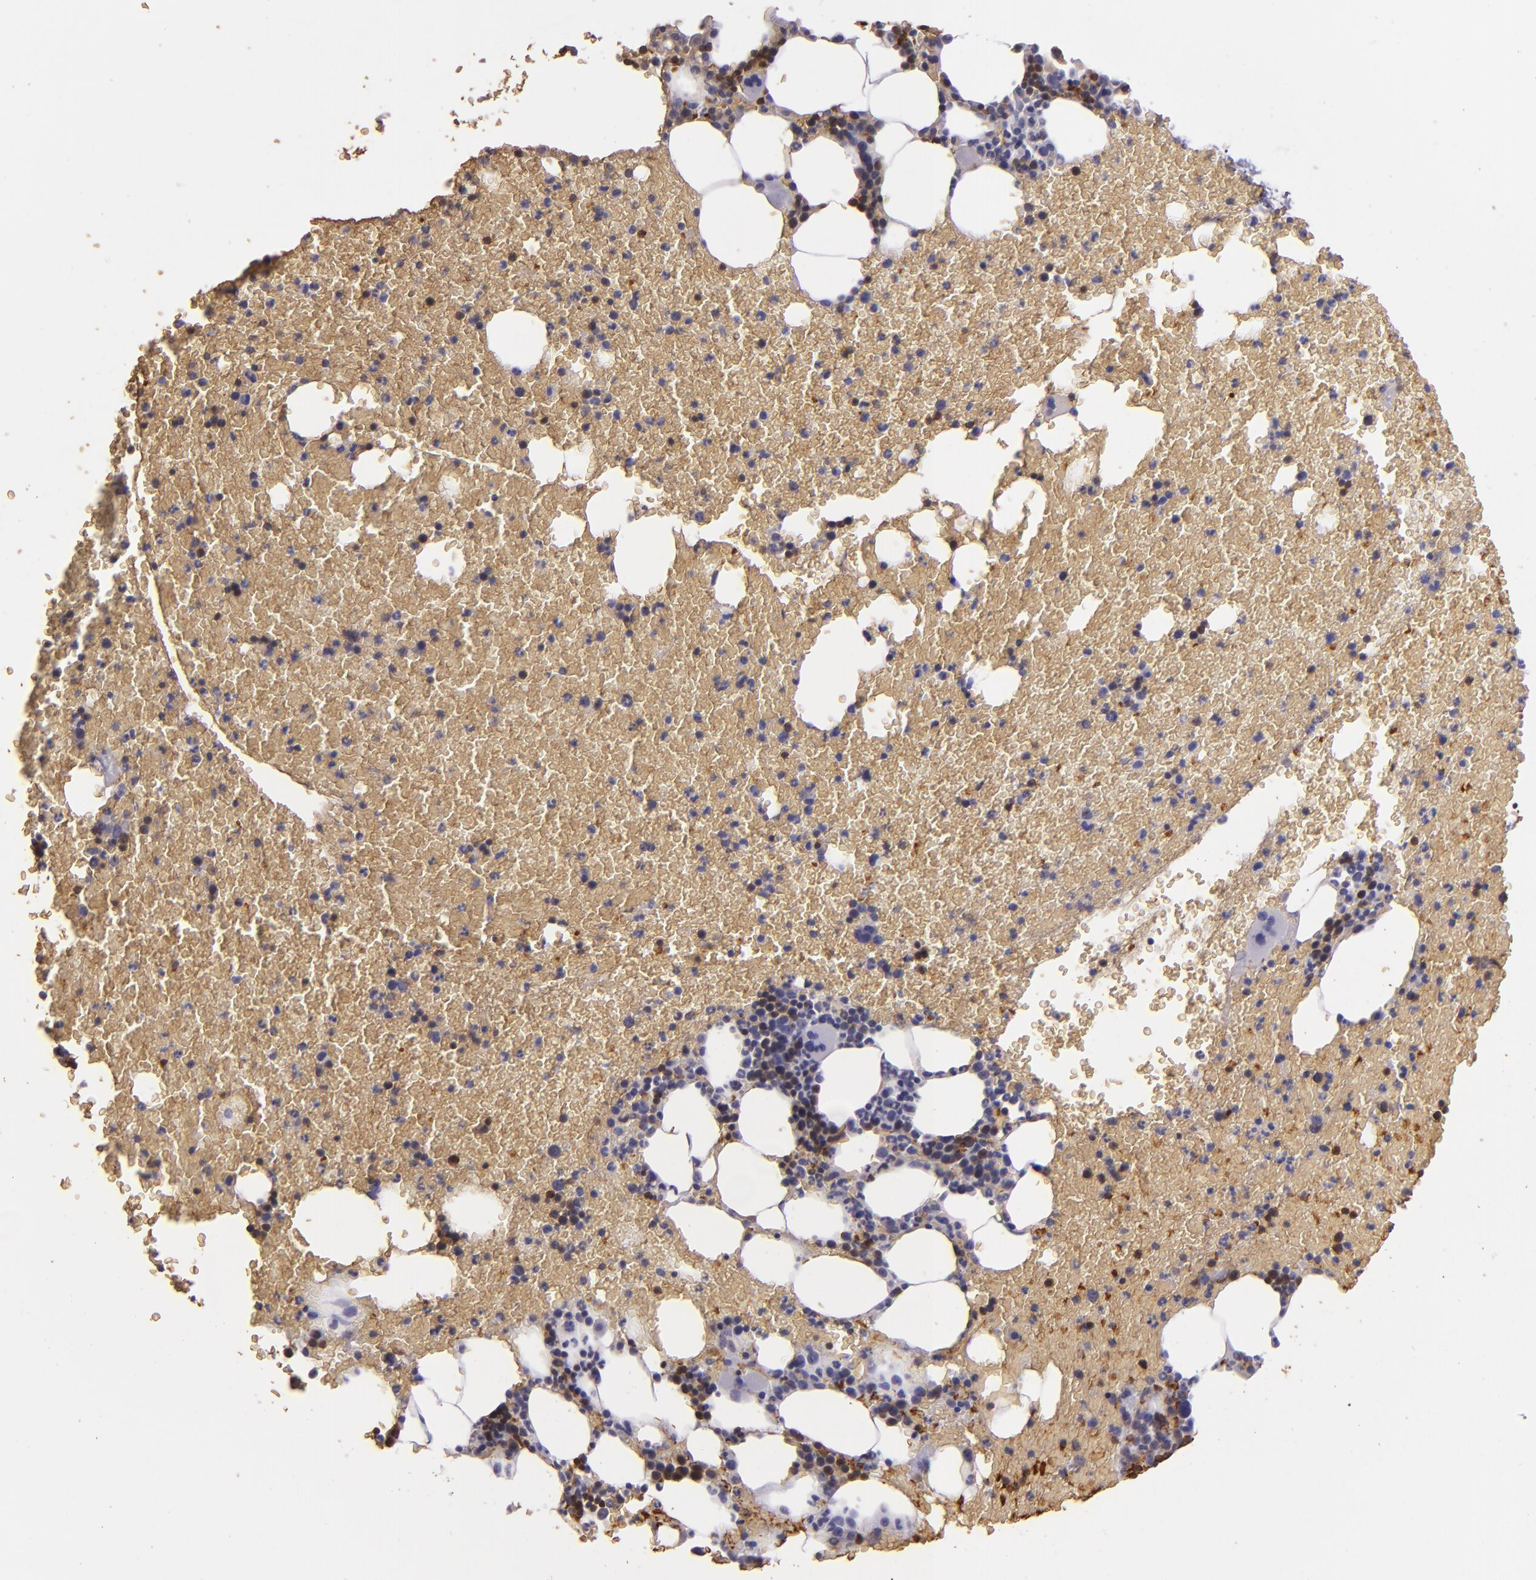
{"staining": {"intensity": "weak", "quantity": "25%-75%", "location": "cytoplasmic/membranous"}, "tissue": "bone marrow", "cell_type": "Hematopoietic cells", "image_type": "normal", "snomed": [{"axis": "morphology", "description": "Normal tissue, NOS"}, {"axis": "topography", "description": "Bone marrow"}], "caption": "DAB (3,3'-diaminobenzidine) immunohistochemical staining of benign human bone marrow reveals weak cytoplasmic/membranous protein positivity in approximately 25%-75% of hematopoietic cells.", "gene": "ACE", "patient": {"sex": "female", "age": 84}}